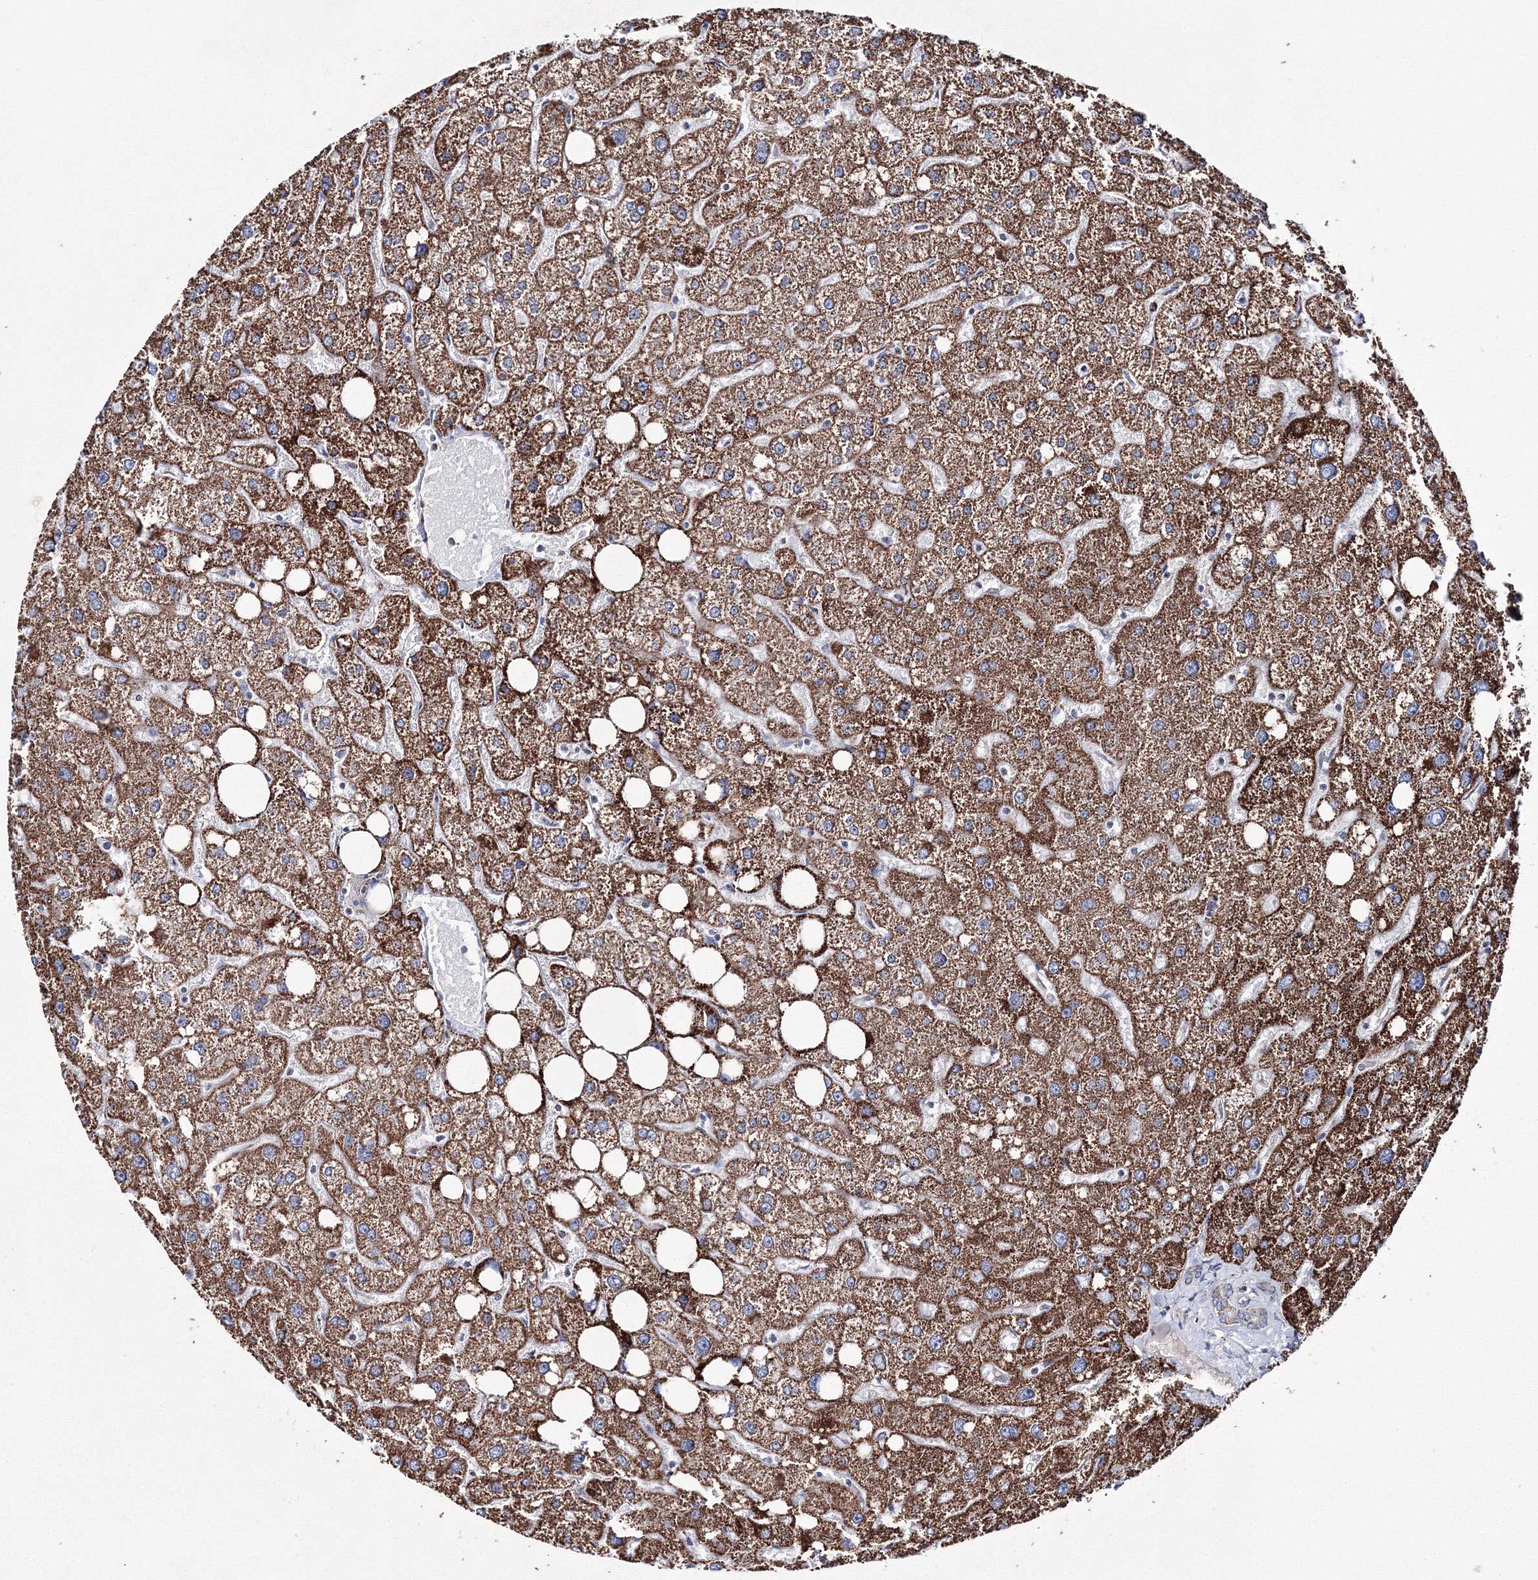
{"staining": {"intensity": "weak", "quantity": "<25%", "location": "cytoplasmic/membranous"}, "tissue": "liver", "cell_type": "Cholangiocytes", "image_type": "normal", "snomed": [{"axis": "morphology", "description": "Normal tissue, NOS"}, {"axis": "topography", "description": "Liver"}], "caption": "Immunohistochemistry (IHC) micrograph of unremarkable liver: liver stained with DAB demonstrates no significant protein expression in cholangiocytes. (Stains: DAB (3,3'-diaminobenzidine) IHC with hematoxylin counter stain, Microscopy: brightfield microscopy at high magnification).", "gene": "IGSF9", "patient": {"sex": "male", "age": 73}}